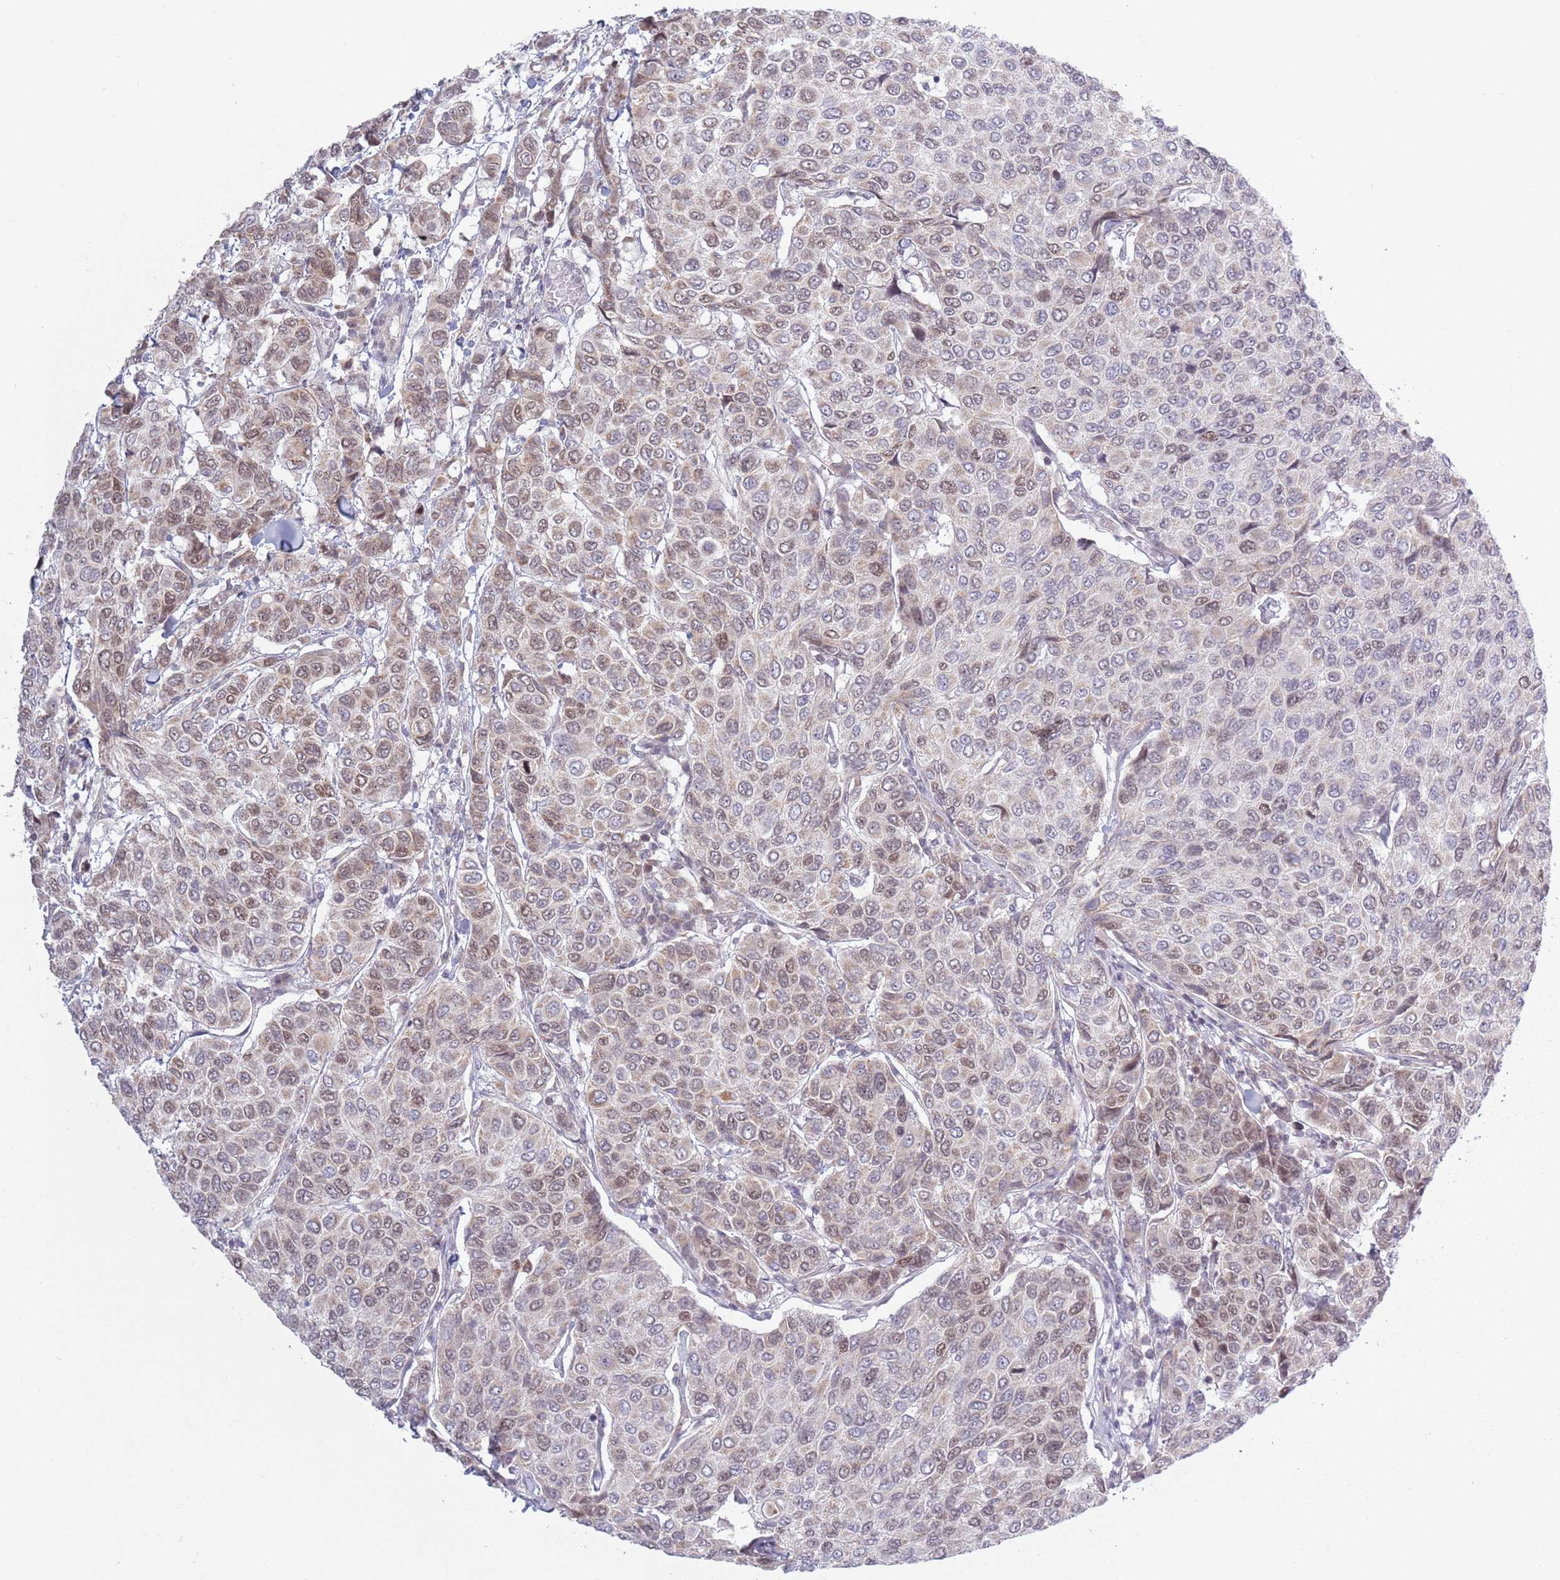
{"staining": {"intensity": "moderate", "quantity": "<25%", "location": "nuclear"}, "tissue": "breast cancer", "cell_type": "Tumor cells", "image_type": "cancer", "snomed": [{"axis": "morphology", "description": "Duct carcinoma"}, {"axis": "topography", "description": "Breast"}], "caption": "There is low levels of moderate nuclear staining in tumor cells of breast invasive ductal carcinoma, as demonstrated by immunohistochemical staining (brown color).", "gene": "MRPL34", "patient": {"sex": "female", "age": 55}}